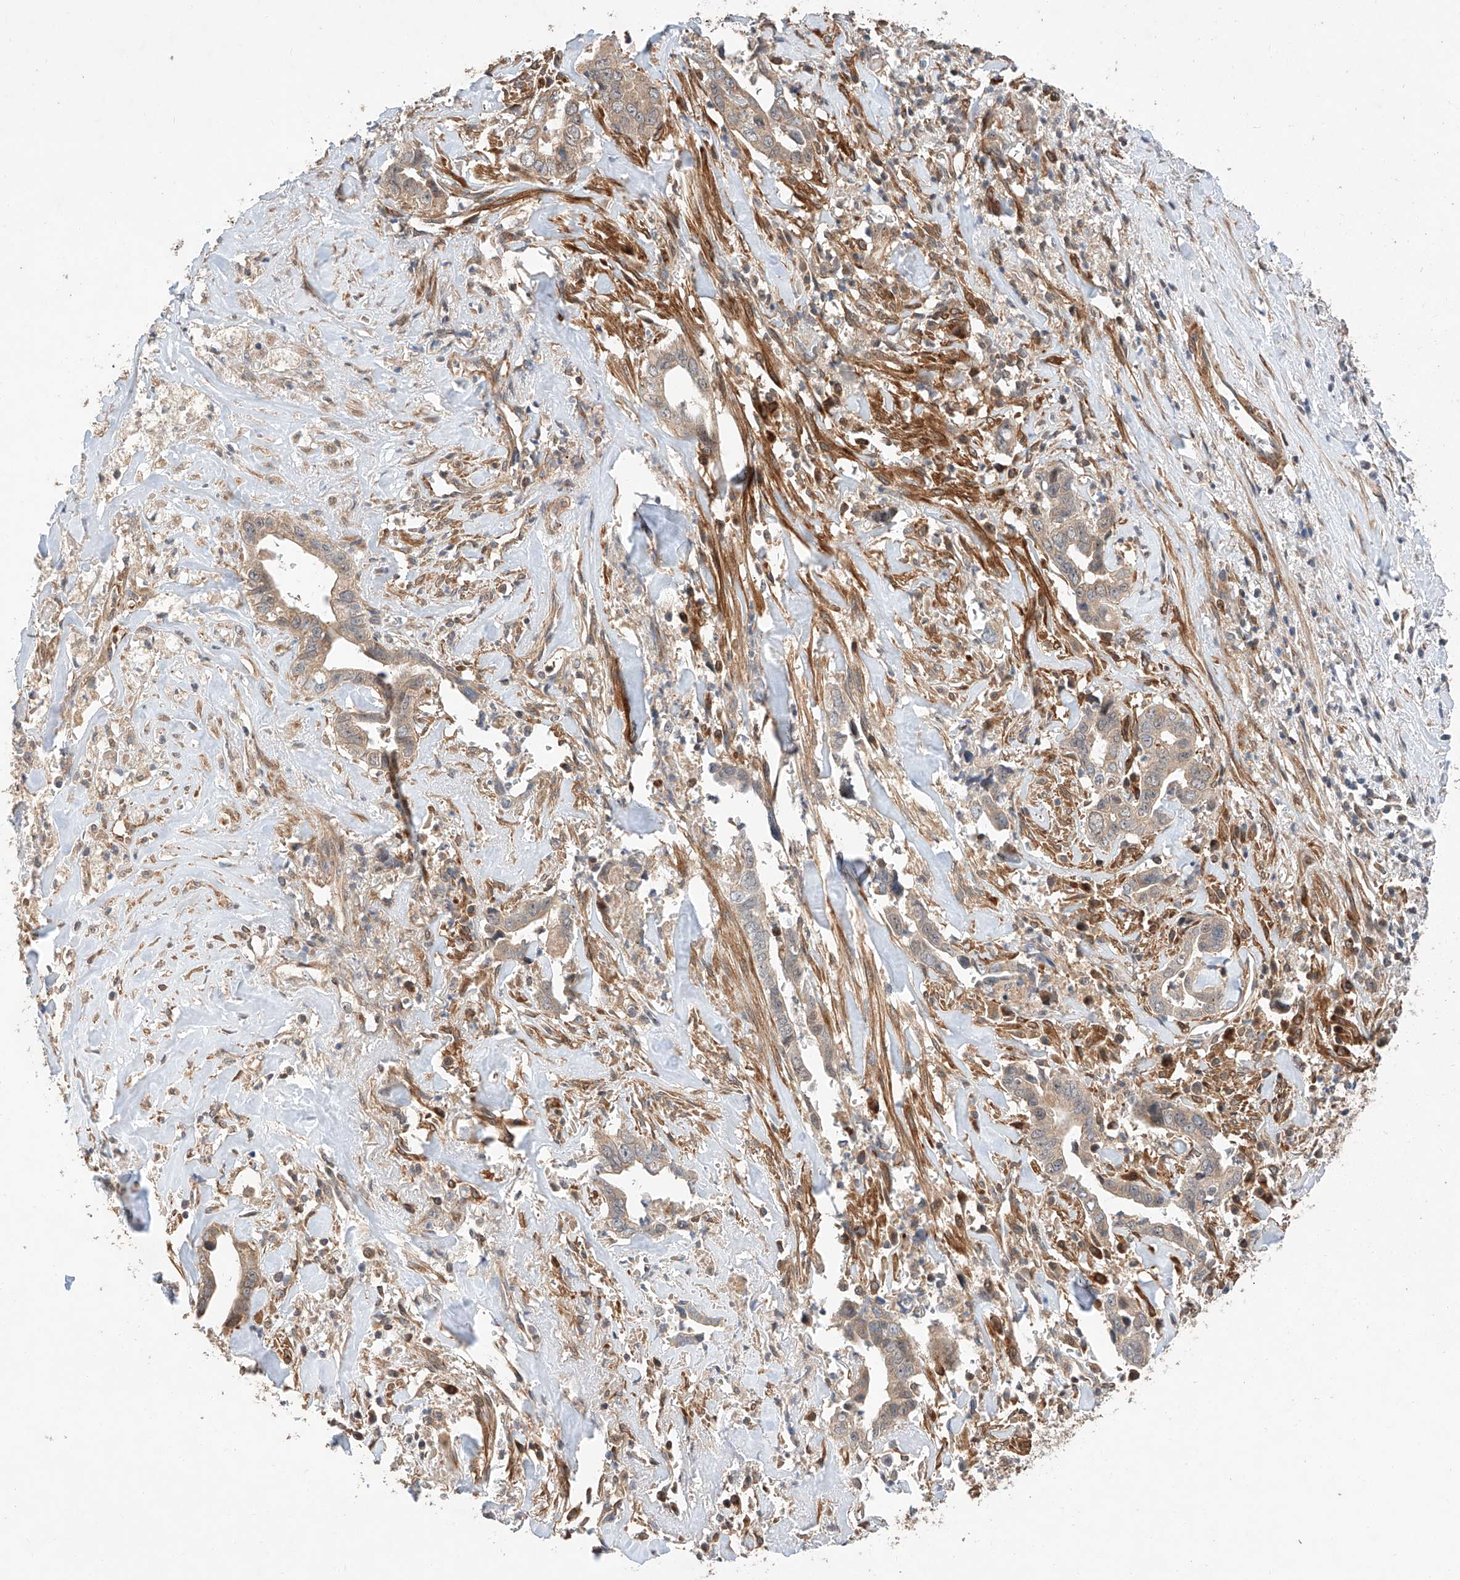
{"staining": {"intensity": "weak", "quantity": ">75%", "location": "cytoplasmic/membranous"}, "tissue": "liver cancer", "cell_type": "Tumor cells", "image_type": "cancer", "snomed": [{"axis": "morphology", "description": "Cholangiocarcinoma"}, {"axis": "topography", "description": "Liver"}], "caption": "Weak cytoplasmic/membranous protein positivity is seen in approximately >75% of tumor cells in liver cancer (cholangiocarcinoma).", "gene": "RAB23", "patient": {"sex": "female", "age": 79}}